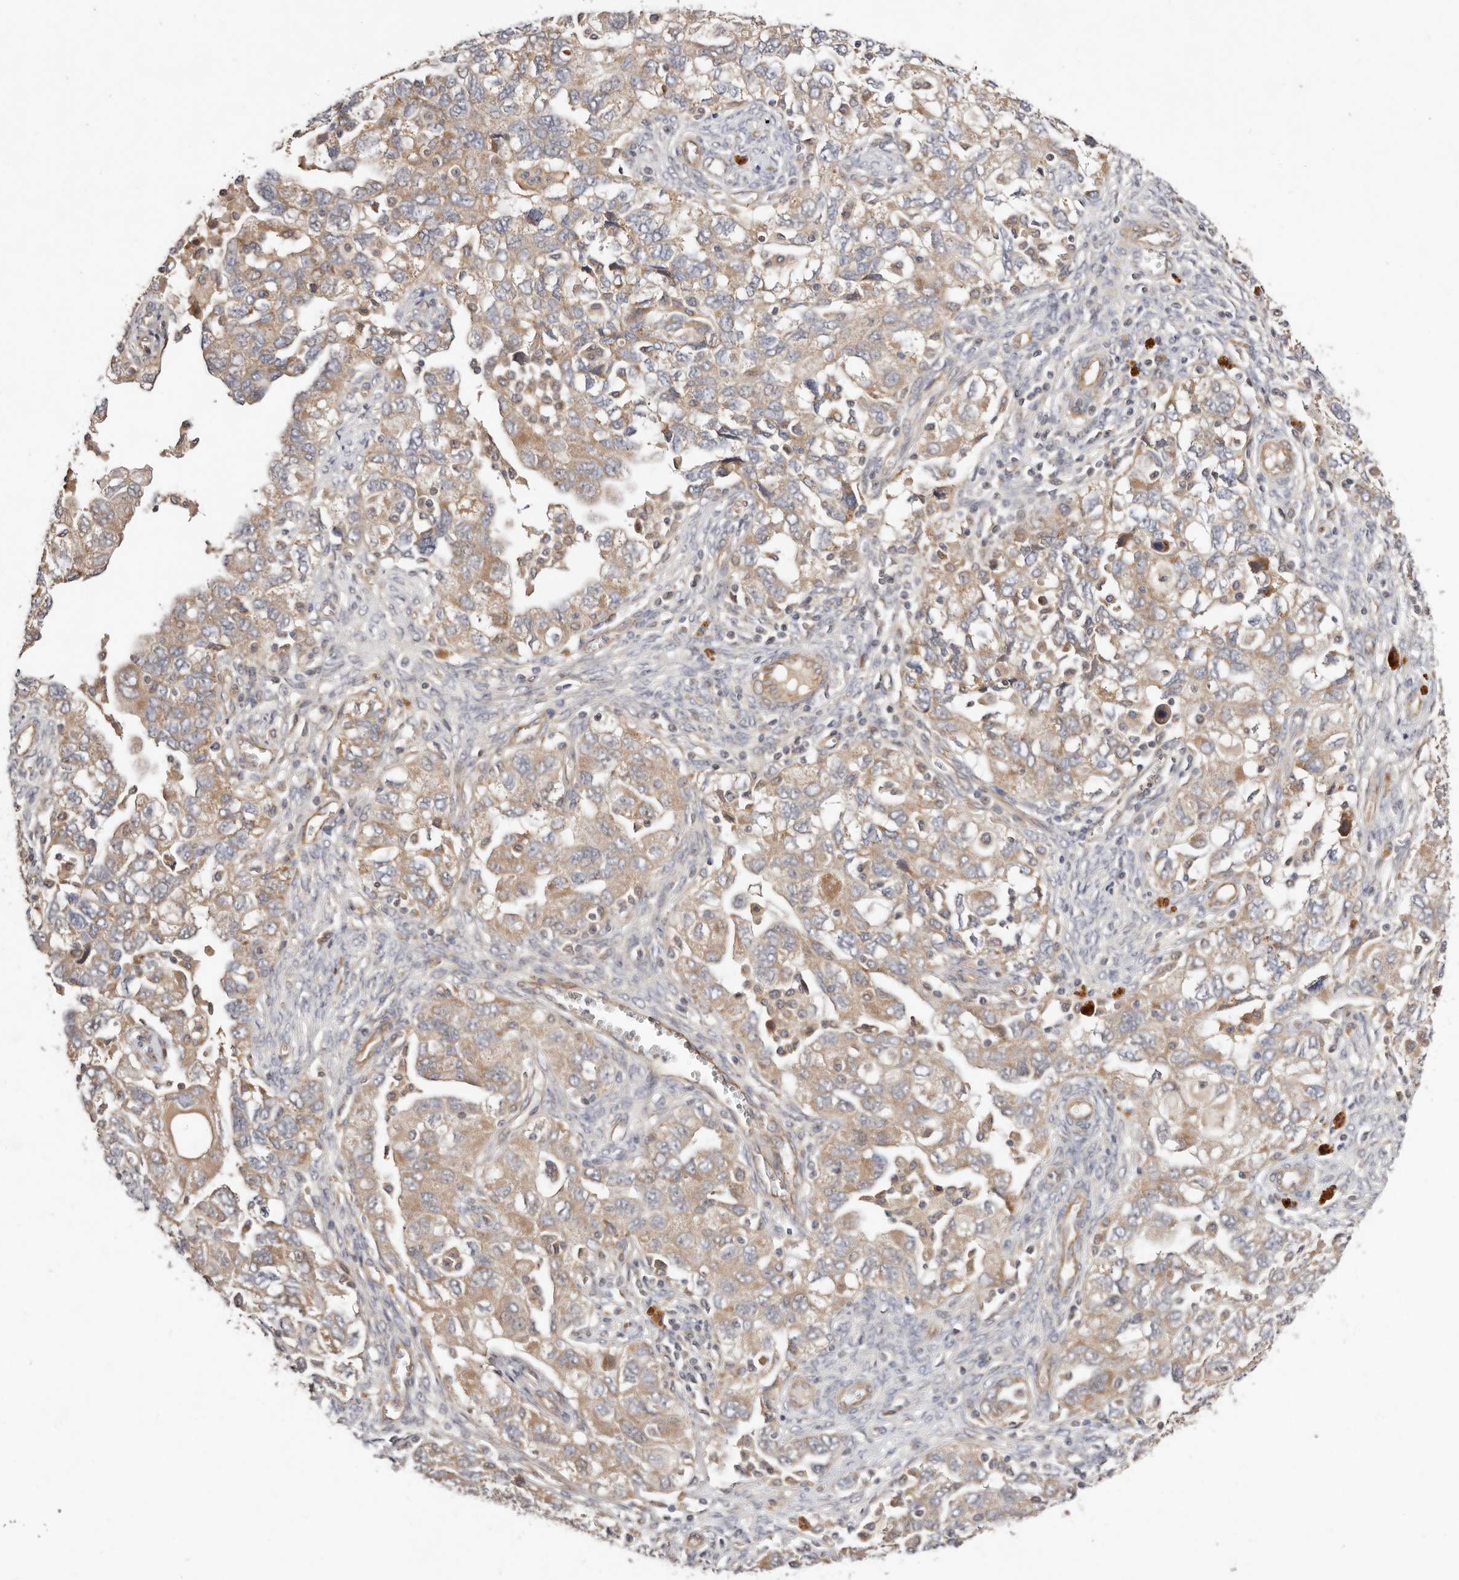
{"staining": {"intensity": "weak", "quantity": ">75%", "location": "cytoplasmic/membranous"}, "tissue": "ovarian cancer", "cell_type": "Tumor cells", "image_type": "cancer", "snomed": [{"axis": "morphology", "description": "Carcinoma, NOS"}, {"axis": "morphology", "description": "Cystadenocarcinoma, serous, NOS"}, {"axis": "topography", "description": "Ovary"}], "caption": "The image exhibits immunohistochemical staining of ovarian cancer (serous cystadenocarcinoma). There is weak cytoplasmic/membranous positivity is seen in about >75% of tumor cells.", "gene": "MACF1", "patient": {"sex": "female", "age": 69}}